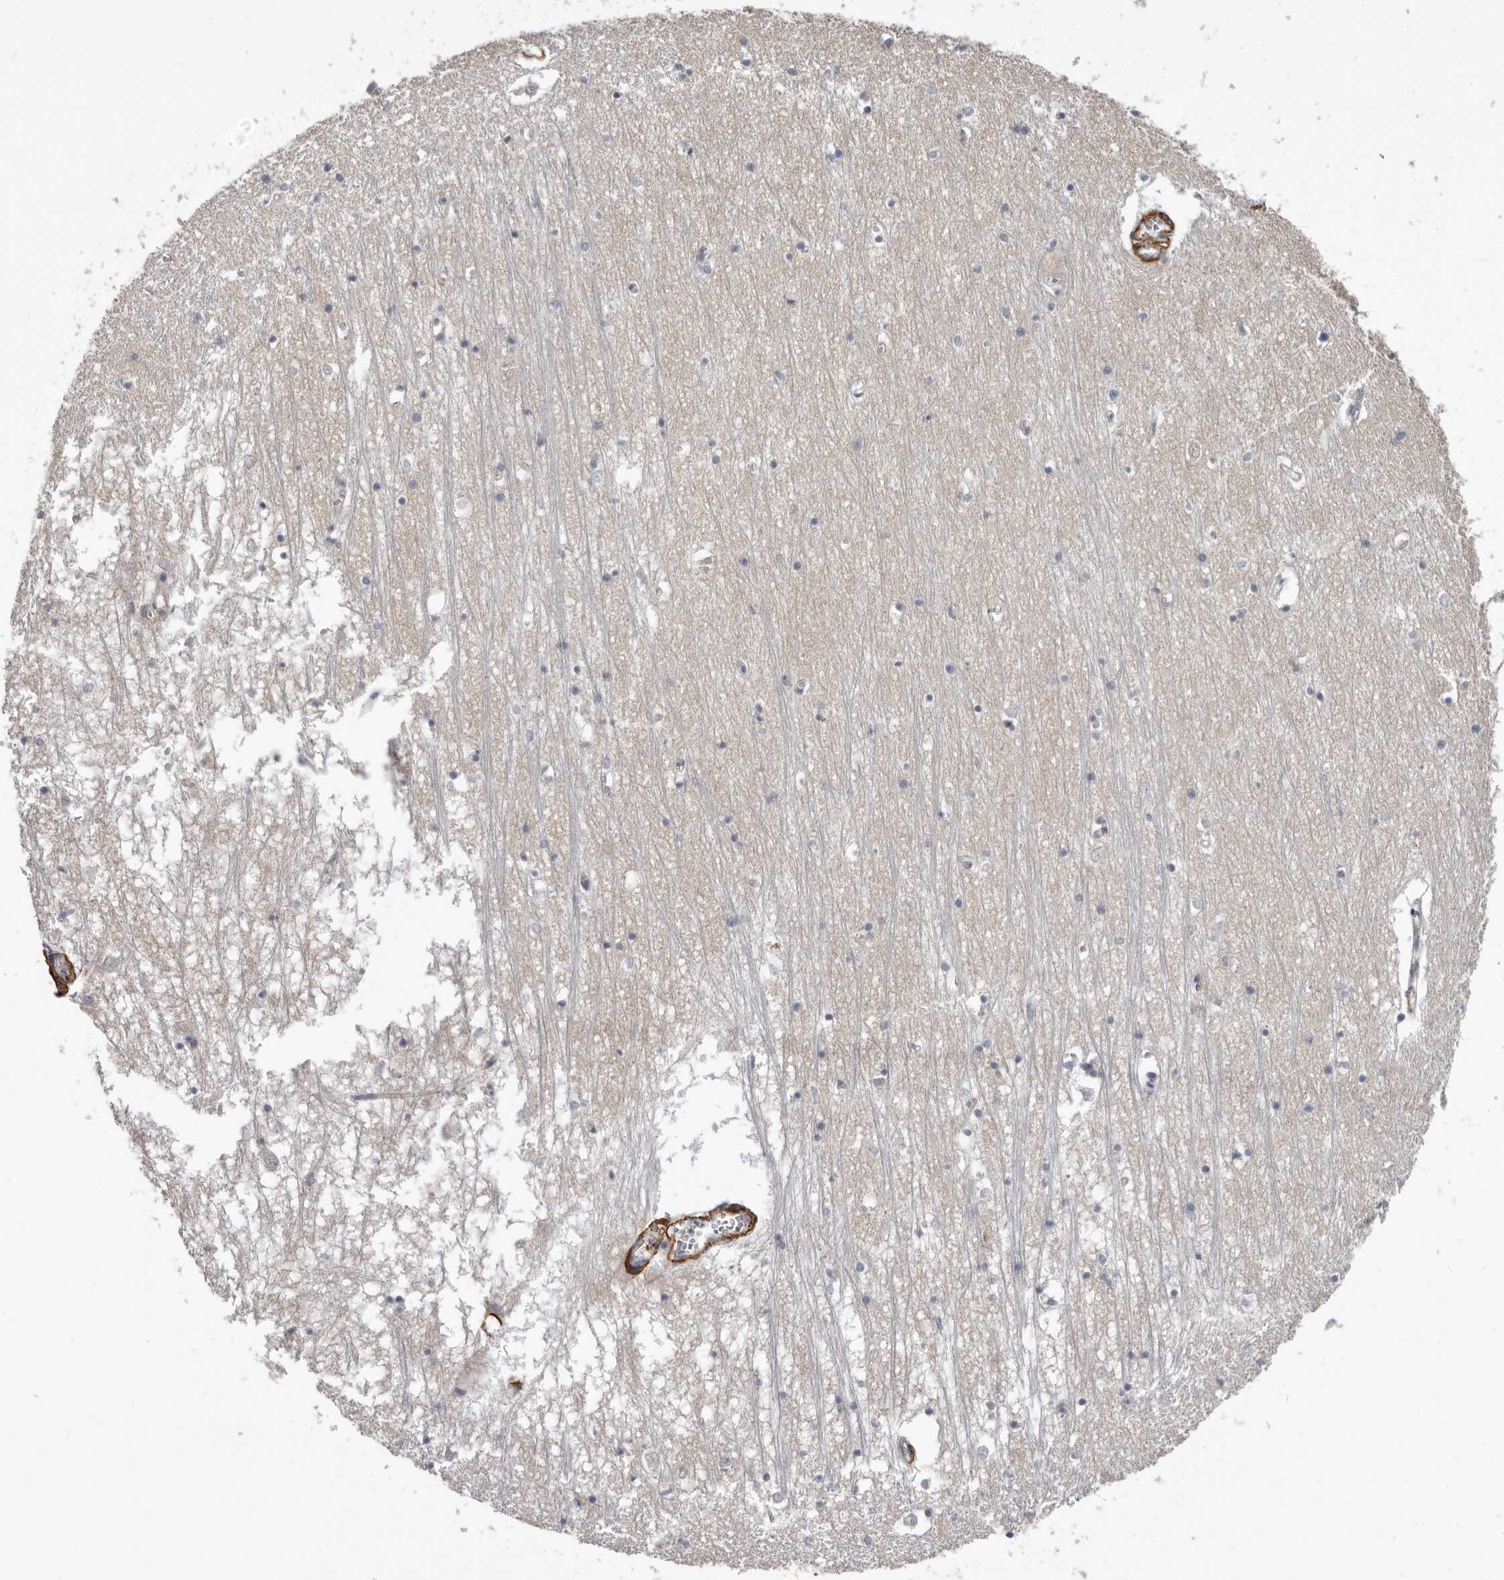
{"staining": {"intensity": "negative", "quantity": "none", "location": "none"}, "tissue": "hippocampus", "cell_type": "Glial cells", "image_type": "normal", "snomed": [{"axis": "morphology", "description": "Normal tissue, NOS"}, {"axis": "topography", "description": "Hippocampus"}], "caption": "Normal hippocampus was stained to show a protein in brown. There is no significant staining in glial cells. (IHC, brightfield microscopy, high magnification).", "gene": "CDCA8", "patient": {"sex": "male", "age": 70}}